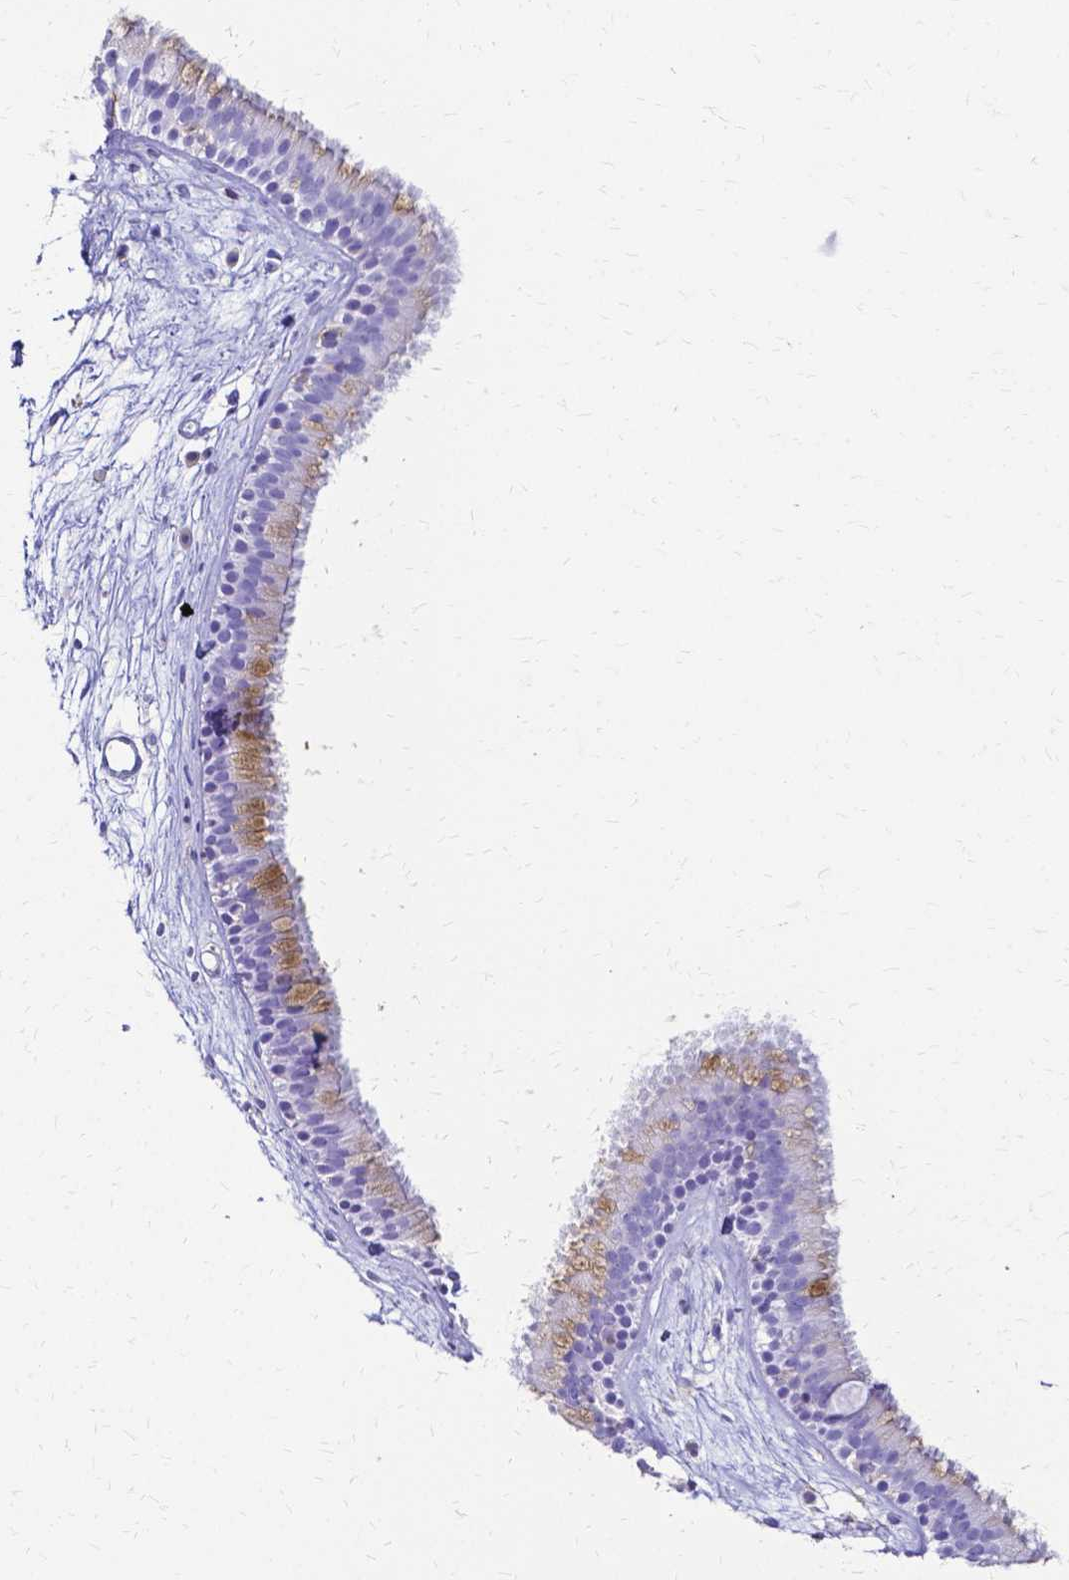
{"staining": {"intensity": "weak", "quantity": "<25%", "location": "cytoplasmic/membranous"}, "tissue": "nasopharynx", "cell_type": "Respiratory epithelial cells", "image_type": "normal", "snomed": [{"axis": "morphology", "description": "Normal tissue, NOS"}, {"axis": "topography", "description": "Nasopharynx"}], "caption": "This image is of benign nasopharynx stained with immunohistochemistry (IHC) to label a protein in brown with the nuclei are counter-stained blue. There is no staining in respiratory epithelial cells.", "gene": "HSPA12A", "patient": {"sex": "male", "age": 58}}